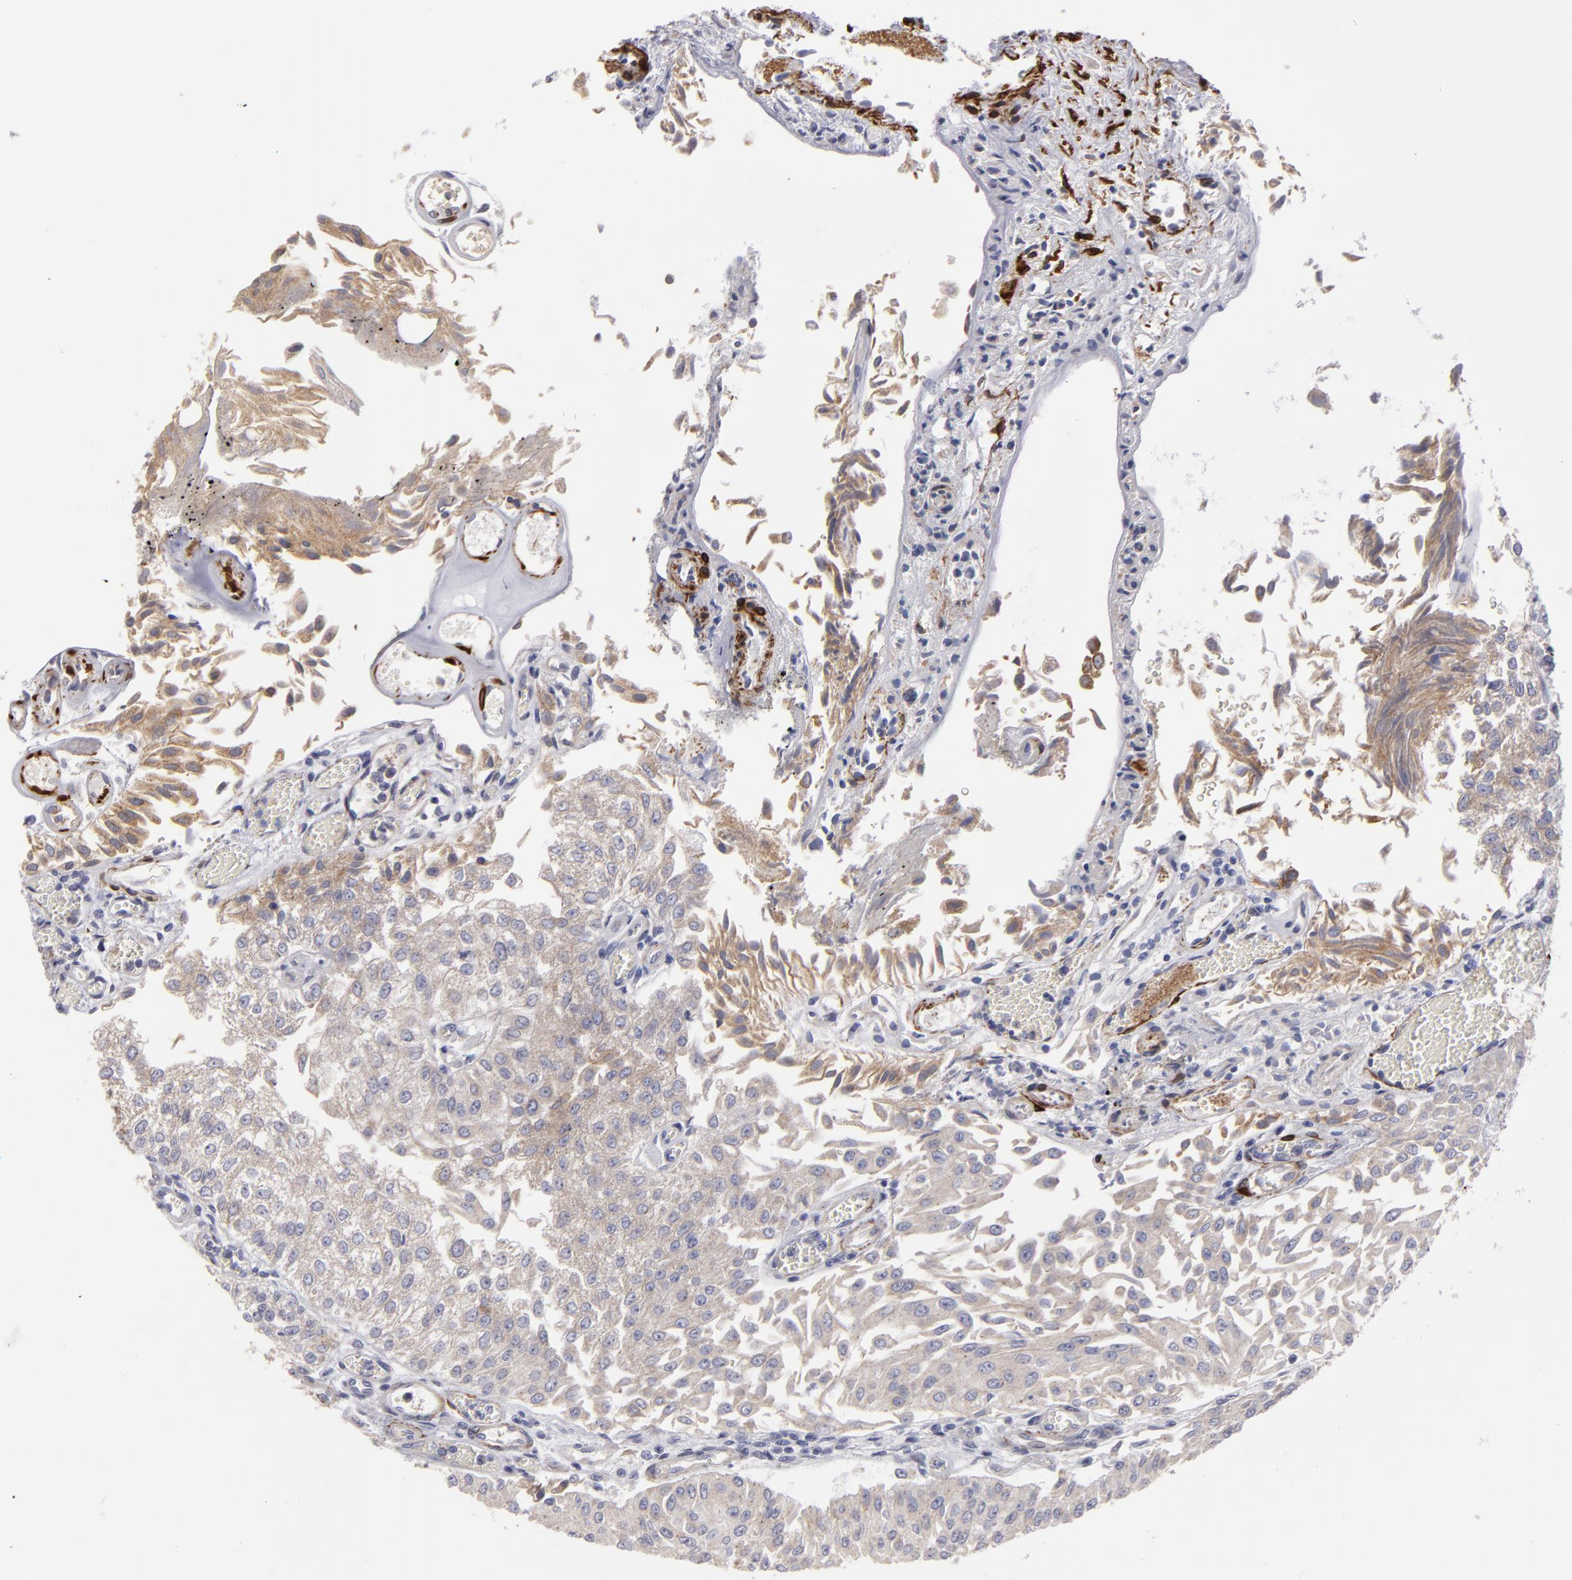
{"staining": {"intensity": "moderate", "quantity": ">75%", "location": "cytoplasmic/membranous"}, "tissue": "urothelial cancer", "cell_type": "Tumor cells", "image_type": "cancer", "snomed": [{"axis": "morphology", "description": "Urothelial carcinoma, Low grade"}, {"axis": "topography", "description": "Urinary bladder"}], "caption": "Immunohistochemical staining of human urothelial cancer reveals moderate cytoplasmic/membranous protein expression in about >75% of tumor cells. (DAB IHC with brightfield microscopy, high magnification).", "gene": "SLMAP", "patient": {"sex": "male", "age": 86}}